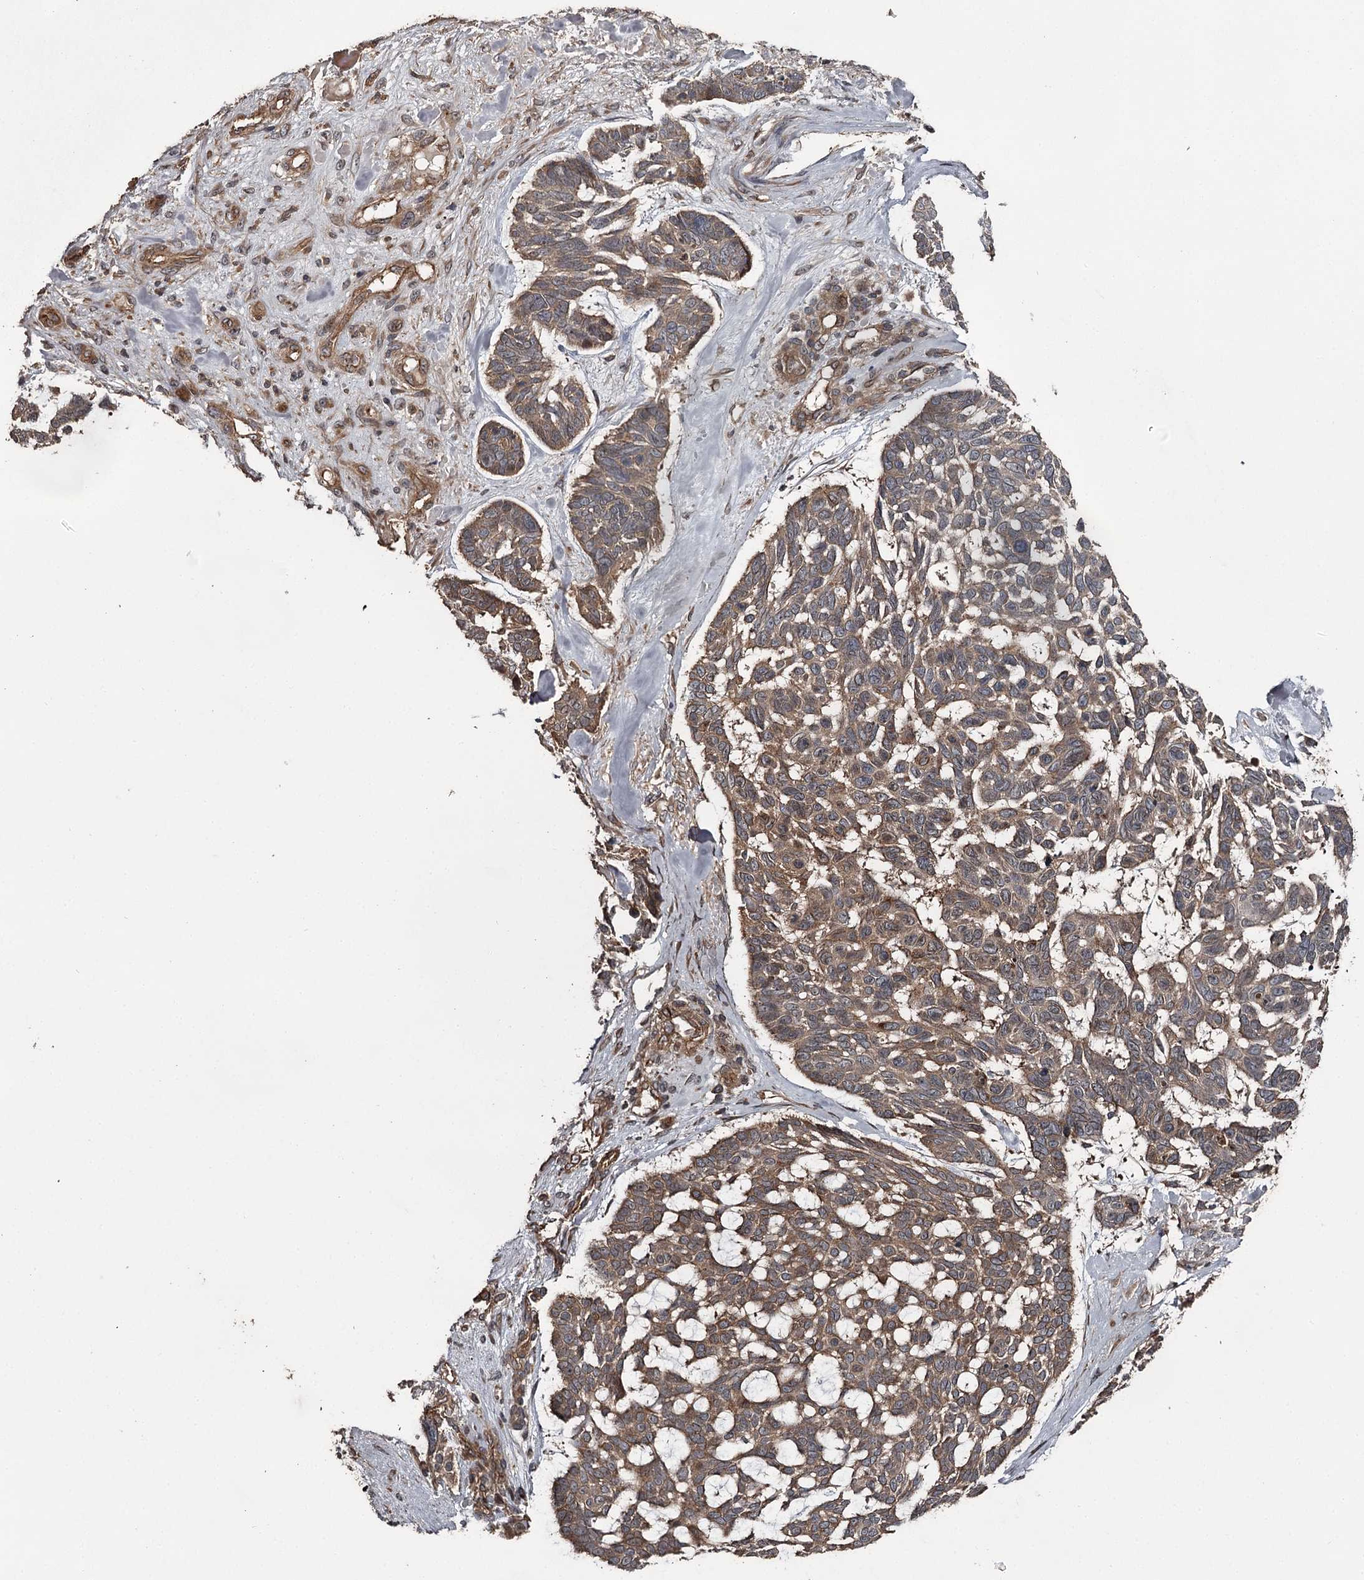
{"staining": {"intensity": "moderate", "quantity": ">75%", "location": "cytoplasmic/membranous"}, "tissue": "skin cancer", "cell_type": "Tumor cells", "image_type": "cancer", "snomed": [{"axis": "morphology", "description": "Basal cell carcinoma"}, {"axis": "topography", "description": "Skin"}], "caption": "A medium amount of moderate cytoplasmic/membranous expression is appreciated in about >75% of tumor cells in basal cell carcinoma (skin) tissue.", "gene": "RAB21", "patient": {"sex": "male", "age": 88}}